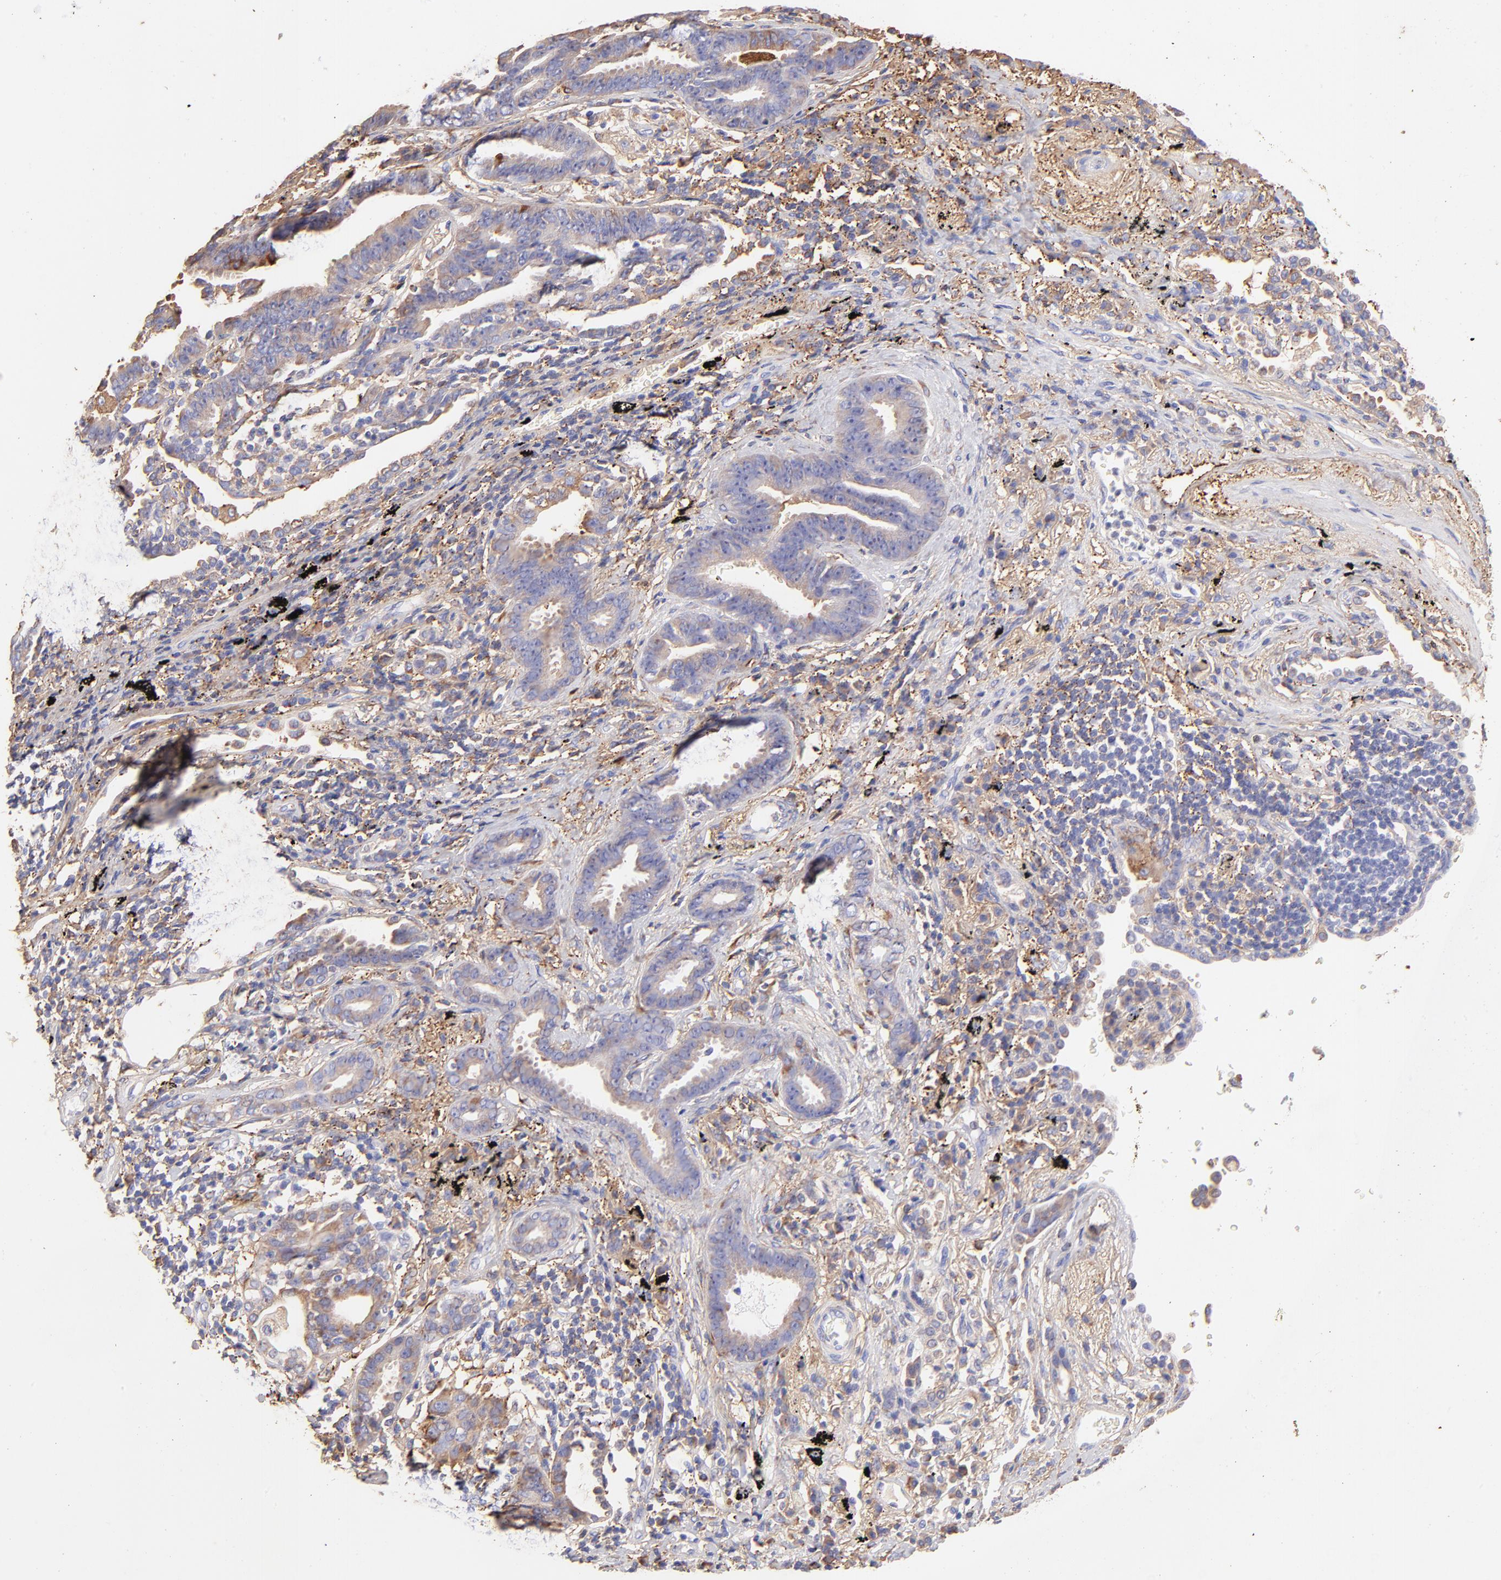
{"staining": {"intensity": "moderate", "quantity": ">75%", "location": "cytoplasmic/membranous"}, "tissue": "lung cancer", "cell_type": "Tumor cells", "image_type": "cancer", "snomed": [{"axis": "morphology", "description": "Adenocarcinoma, NOS"}, {"axis": "topography", "description": "Lung"}], "caption": "Lung cancer stained with DAB (3,3'-diaminobenzidine) immunohistochemistry (IHC) demonstrates medium levels of moderate cytoplasmic/membranous positivity in about >75% of tumor cells.", "gene": "BGN", "patient": {"sex": "female", "age": 64}}